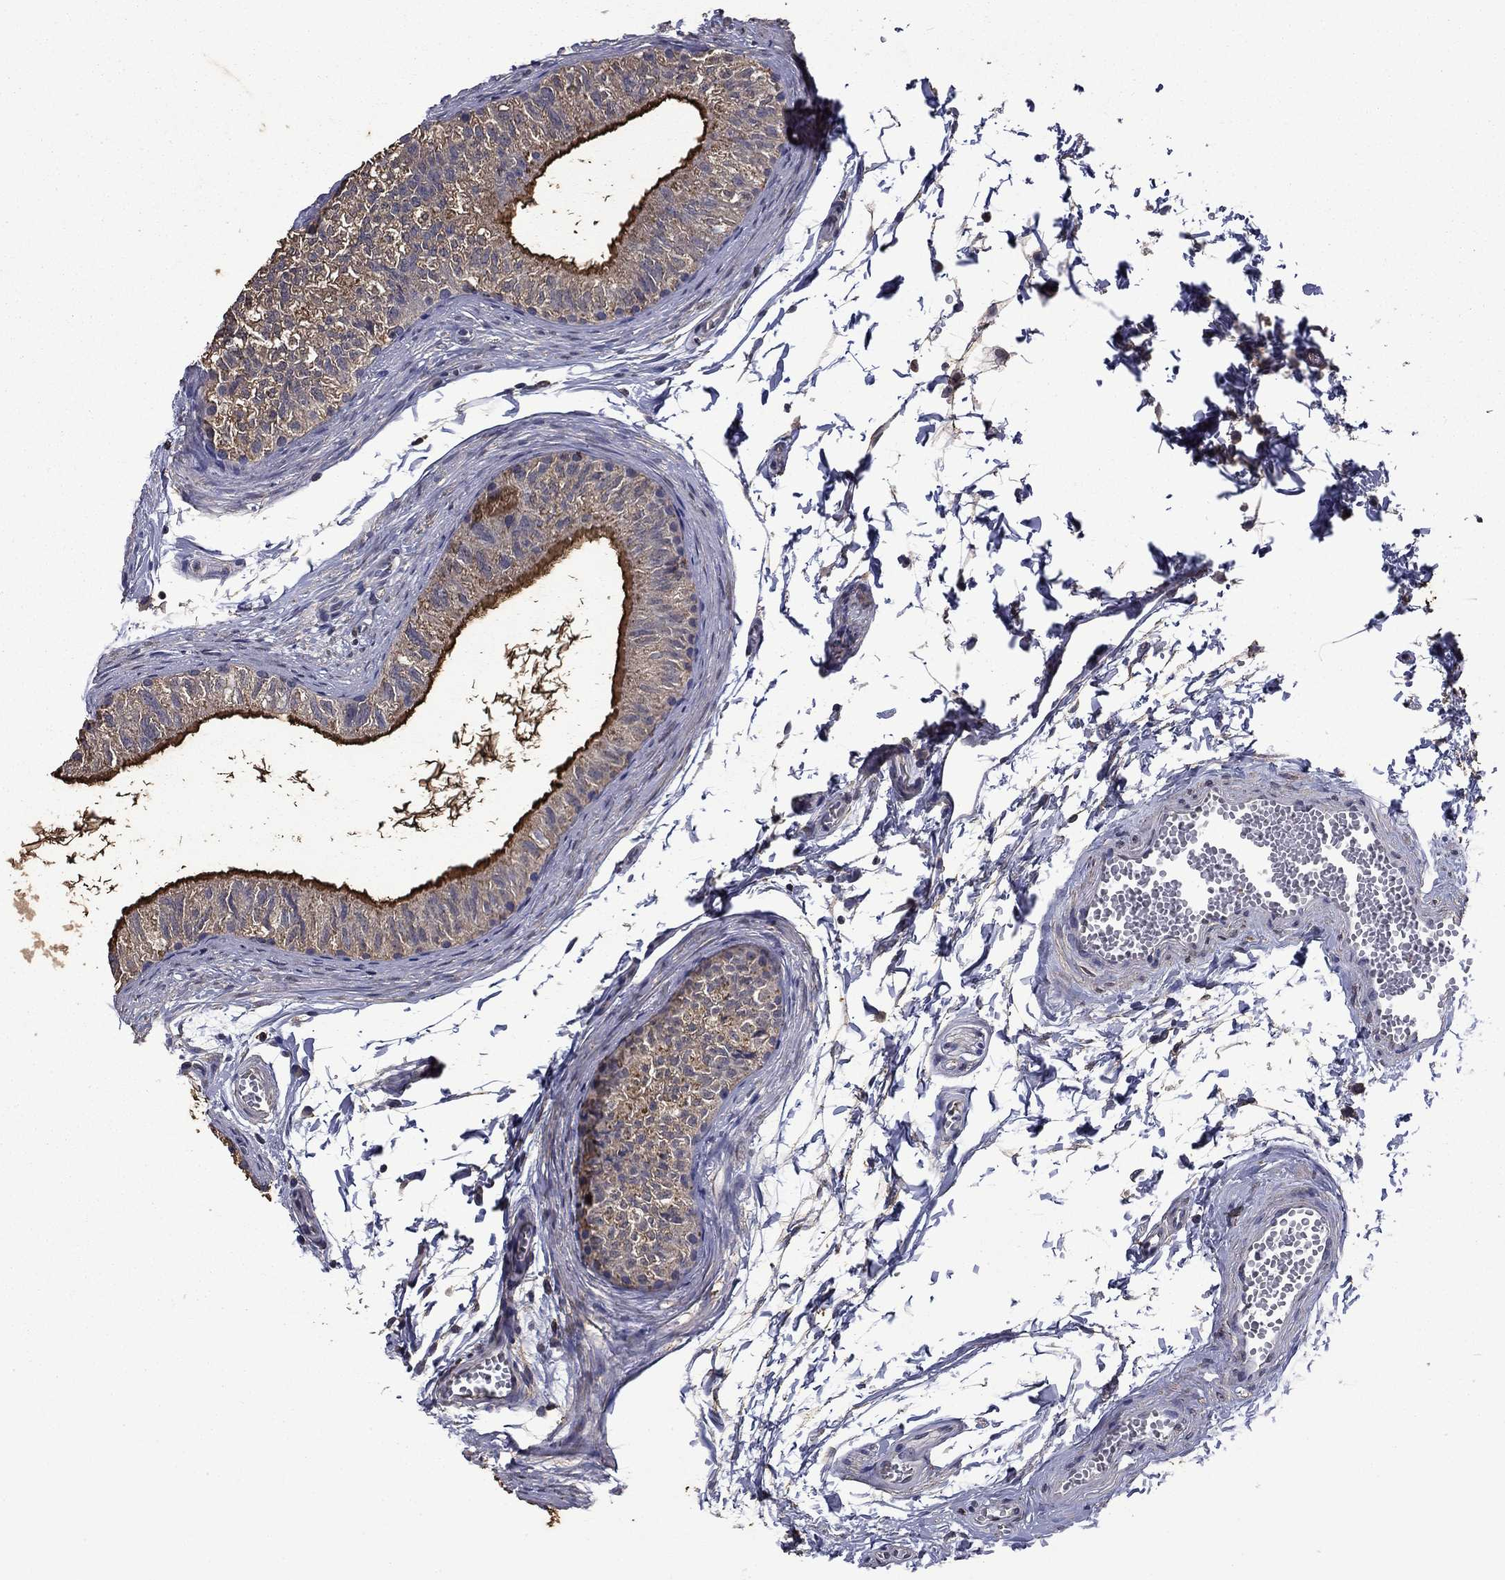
{"staining": {"intensity": "moderate", "quantity": "25%-75%", "location": "cytoplasmic/membranous"}, "tissue": "epididymis", "cell_type": "Glandular cells", "image_type": "normal", "snomed": [{"axis": "morphology", "description": "Normal tissue, NOS"}, {"axis": "topography", "description": "Epididymis"}], "caption": "Brown immunohistochemical staining in normal epididymis displays moderate cytoplasmic/membranous staining in about 25%-75% of glandular cells. (DAB (3,3'-diaminobenzidine) IHC with brightfield microscopy, high magnification).", "gene": "MFAP3L", "patient": {"sex": "male", "age": 22}}